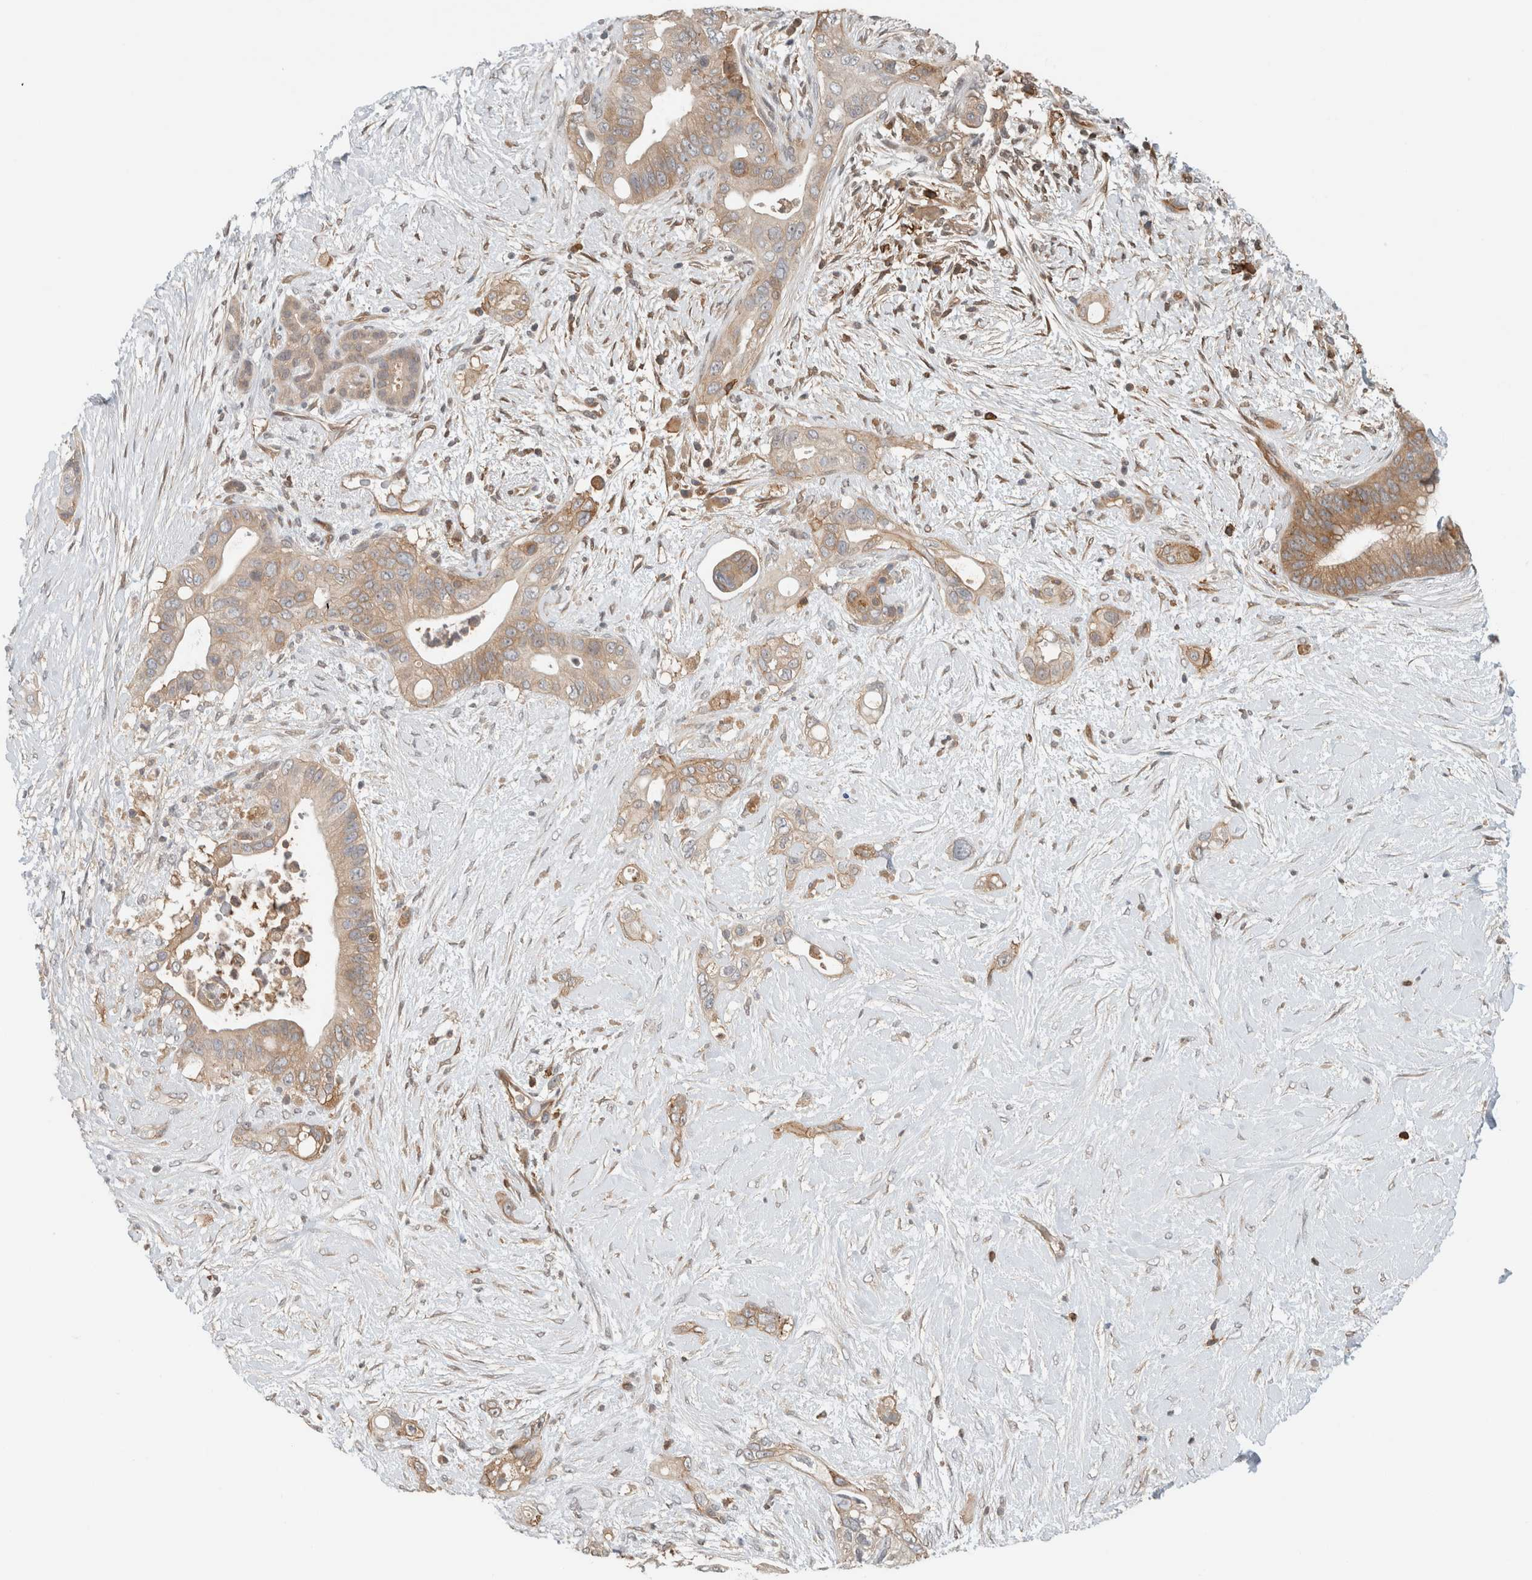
{"staining": {"intensity": "weak", "quantity": ">75%", "location": "cytoplasmic/membranous"}, "tissue": "pancreatic cancer", "cell_type": "Tumor cells", "image_type": "cancer", "snomed": [{"axis": "morphology", "description": "Adenocarcinoma, NOS"}, {"axis": "topography", "description": "Pancreas"}], "caption": "Pancreatic cancer stained with a brown dye shows weak cytoplasmic/membranous positive expression in approximately >75% of tumor cells.", "gene": "PFDN4", "patient": {"sex": "male", "age": 53}}